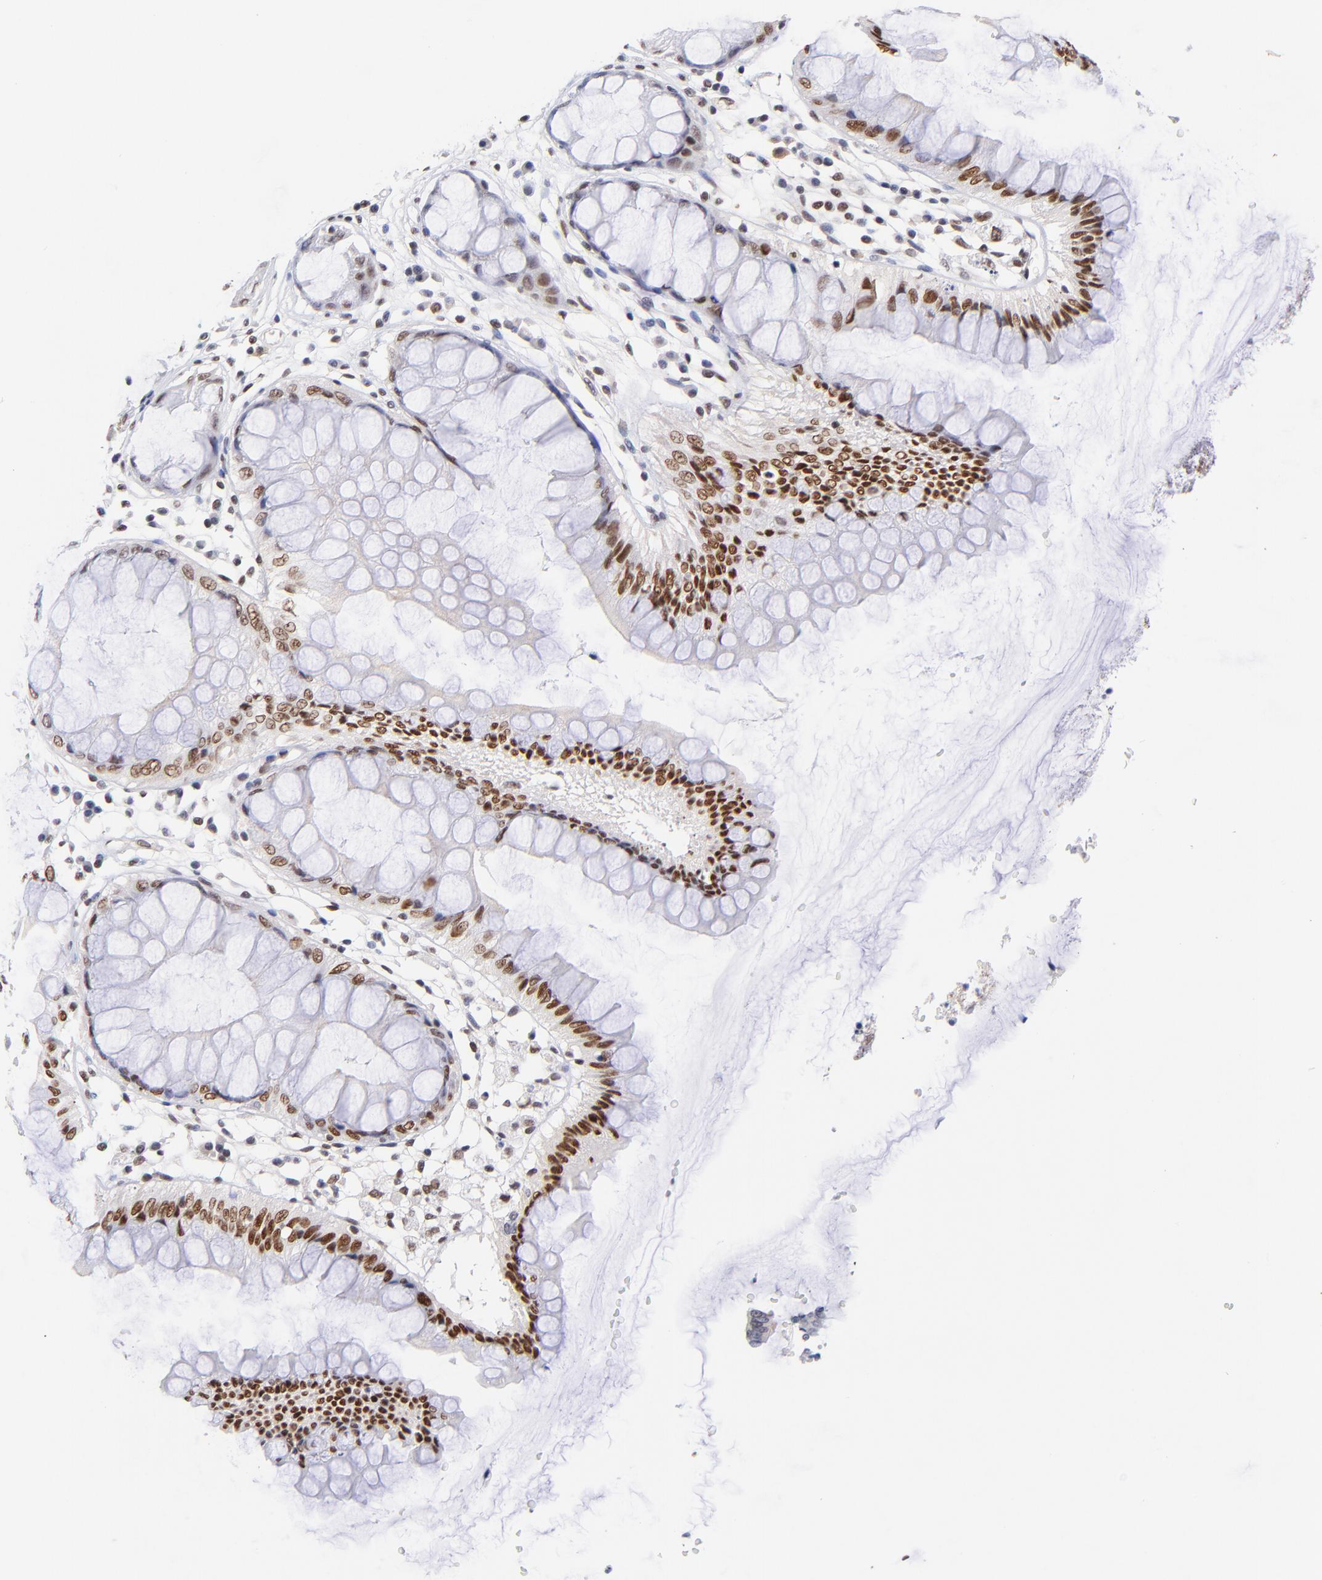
{"staining": {"intensity": "strong", "quantity": ">75%", "location": "nuclear"}, "tissue": "rectum", "cell_type": "Glandular cells", "image_type": "normal", "snomed": [{"axis": "morphology", "description": "Normal tissue, NOS"}, {"axis": "morphology", "description": "Adenocarcinoma, NOS"}, {"axis": "topography", "description": "Rectum"}], "caption": "An IHC micrograph of normal tissue is shown. Protein staining in brown highlights strong nuclear positivity in rectum within glandular cells. (brown staining indicates protein expression, while blue staining denotes nuclei).", "gene": "MIDEAS", "patient": {"sex": "female", "age": 65}}